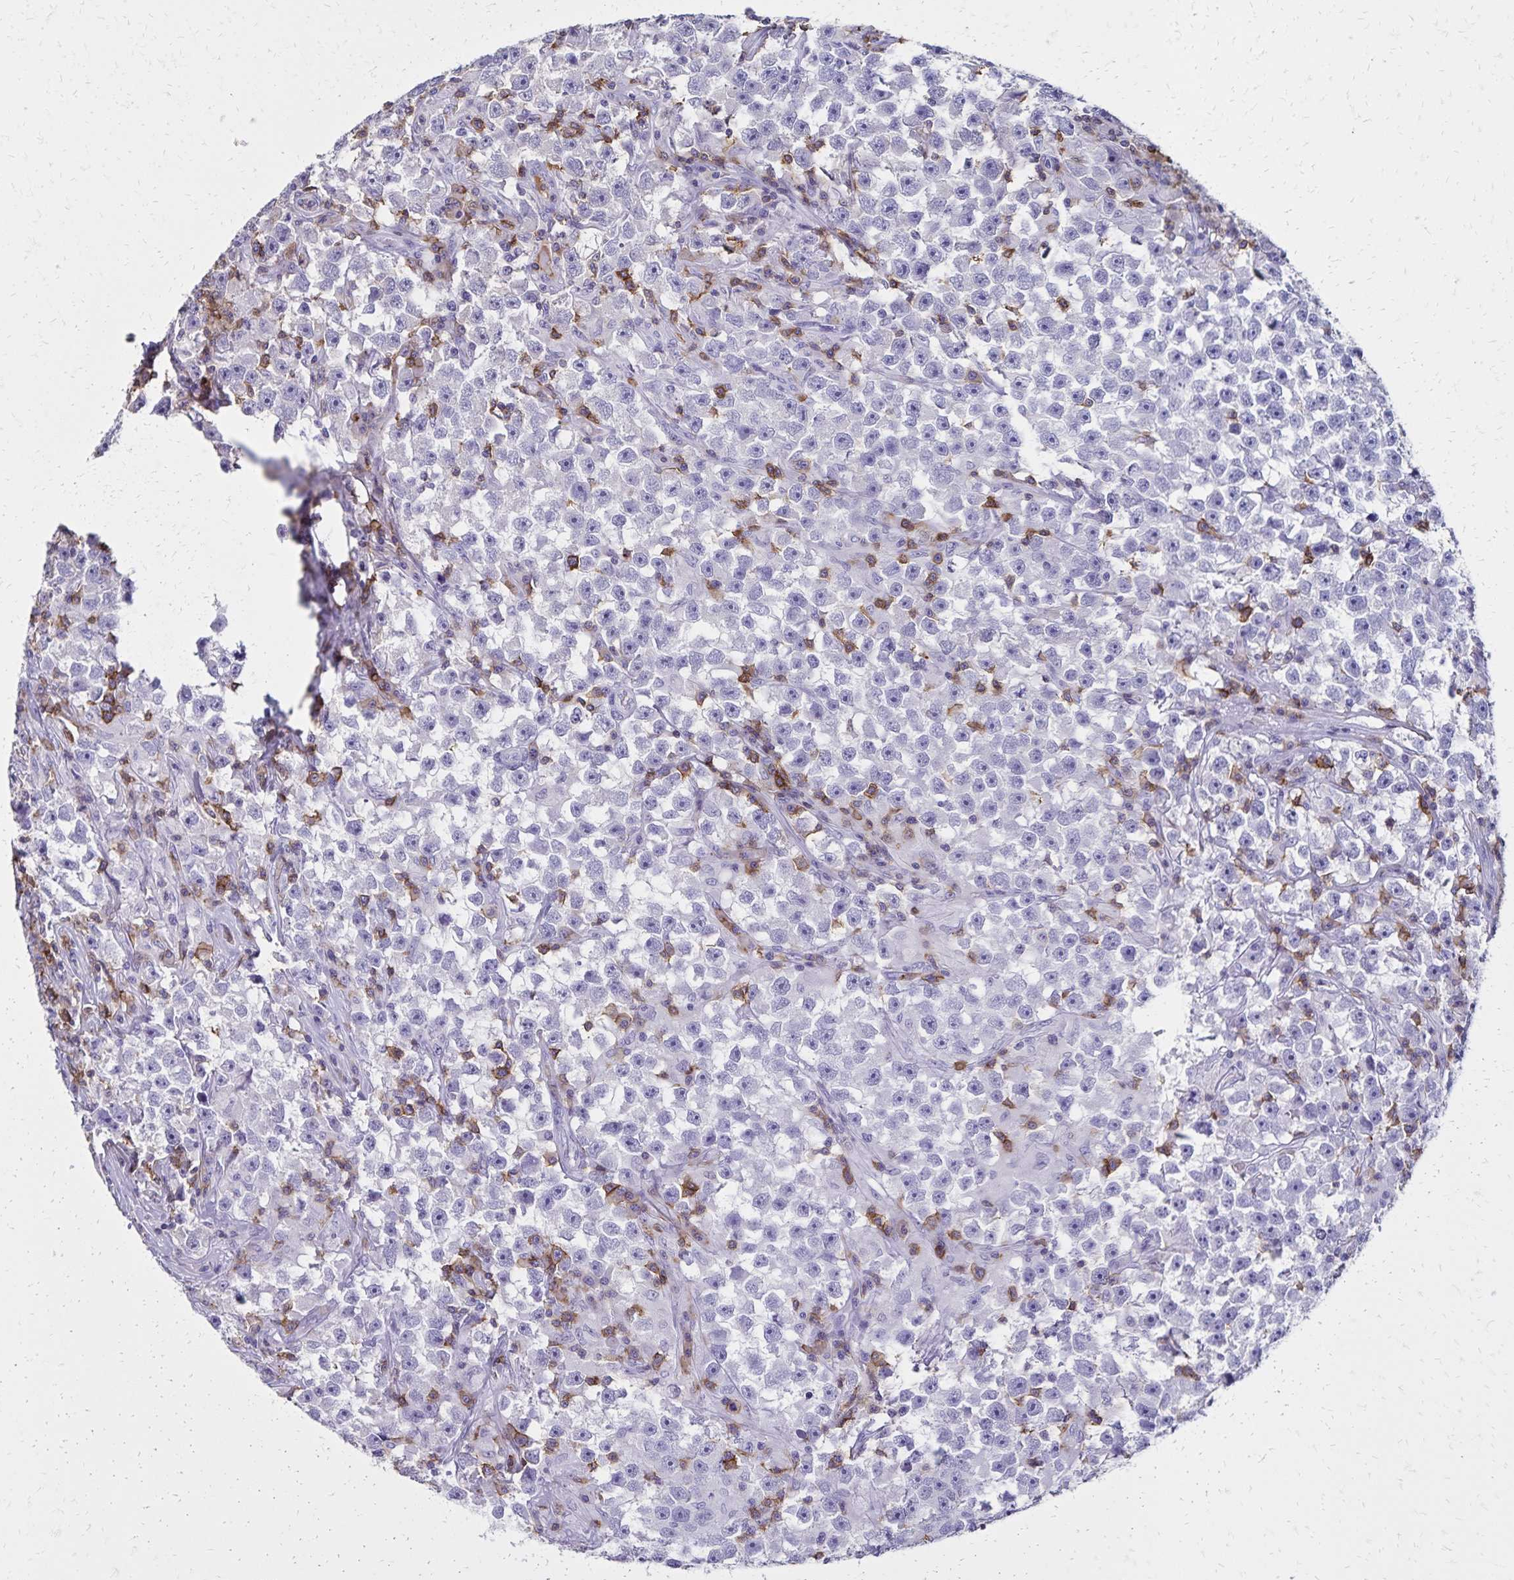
{"staining": {"intensity": "negative", "quantity": "none", "location": "none"}, "tissue": "testis cancer", "cell_type": "Tumor cells", "image_type": "cancer", "snomed": [{"axis": "morphology", "description": "Seminoma, NOS"}, {"axis": "topography", "description": "Testis"}], "caption": "This is an IHC photomicrograph of human testis seminoma. There is no positivity in tumor cells.", "gene": "CD27", "patient": {"sex": "male", "age": 33}}